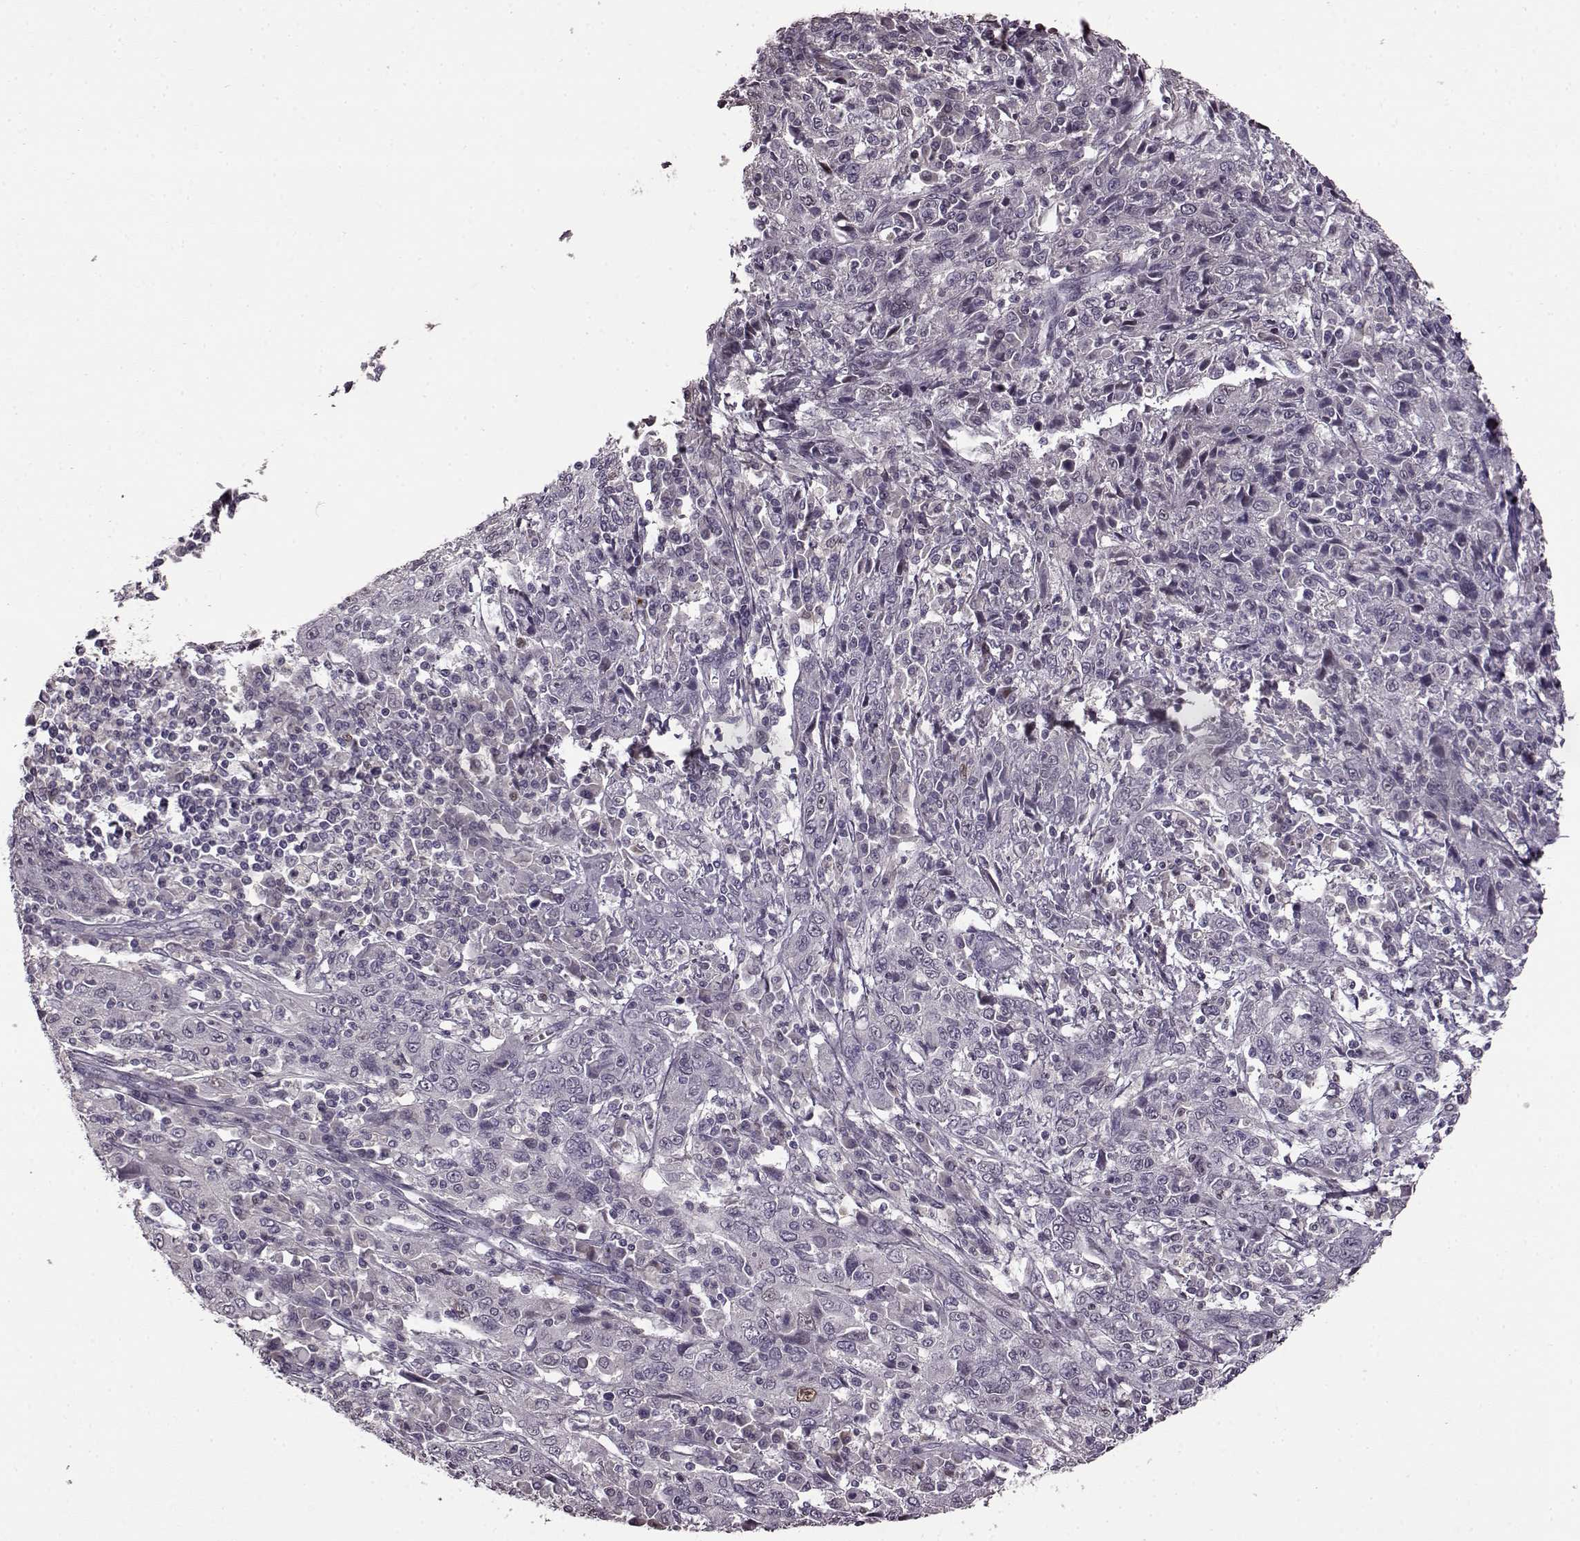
{"staining": {"intensity": "negative", "quantity": "none", "location": "none"}, "tissue": "cervical cancer", "cell_type": "Tumor cells", "image_type": "cancer", "snomed": [{"axis": "morphology", "description": "Squamous cell carcinoma, NOS"}, {"axis": "topography", "description": "Cervix"}], "caption": "Human cervical cancer (squamous cell carcinoma) stained for a protein using IHC reveals no expression in tumor cells.", "gene": "CNGA3", "patient": {"sex": "female", "age": 46}}